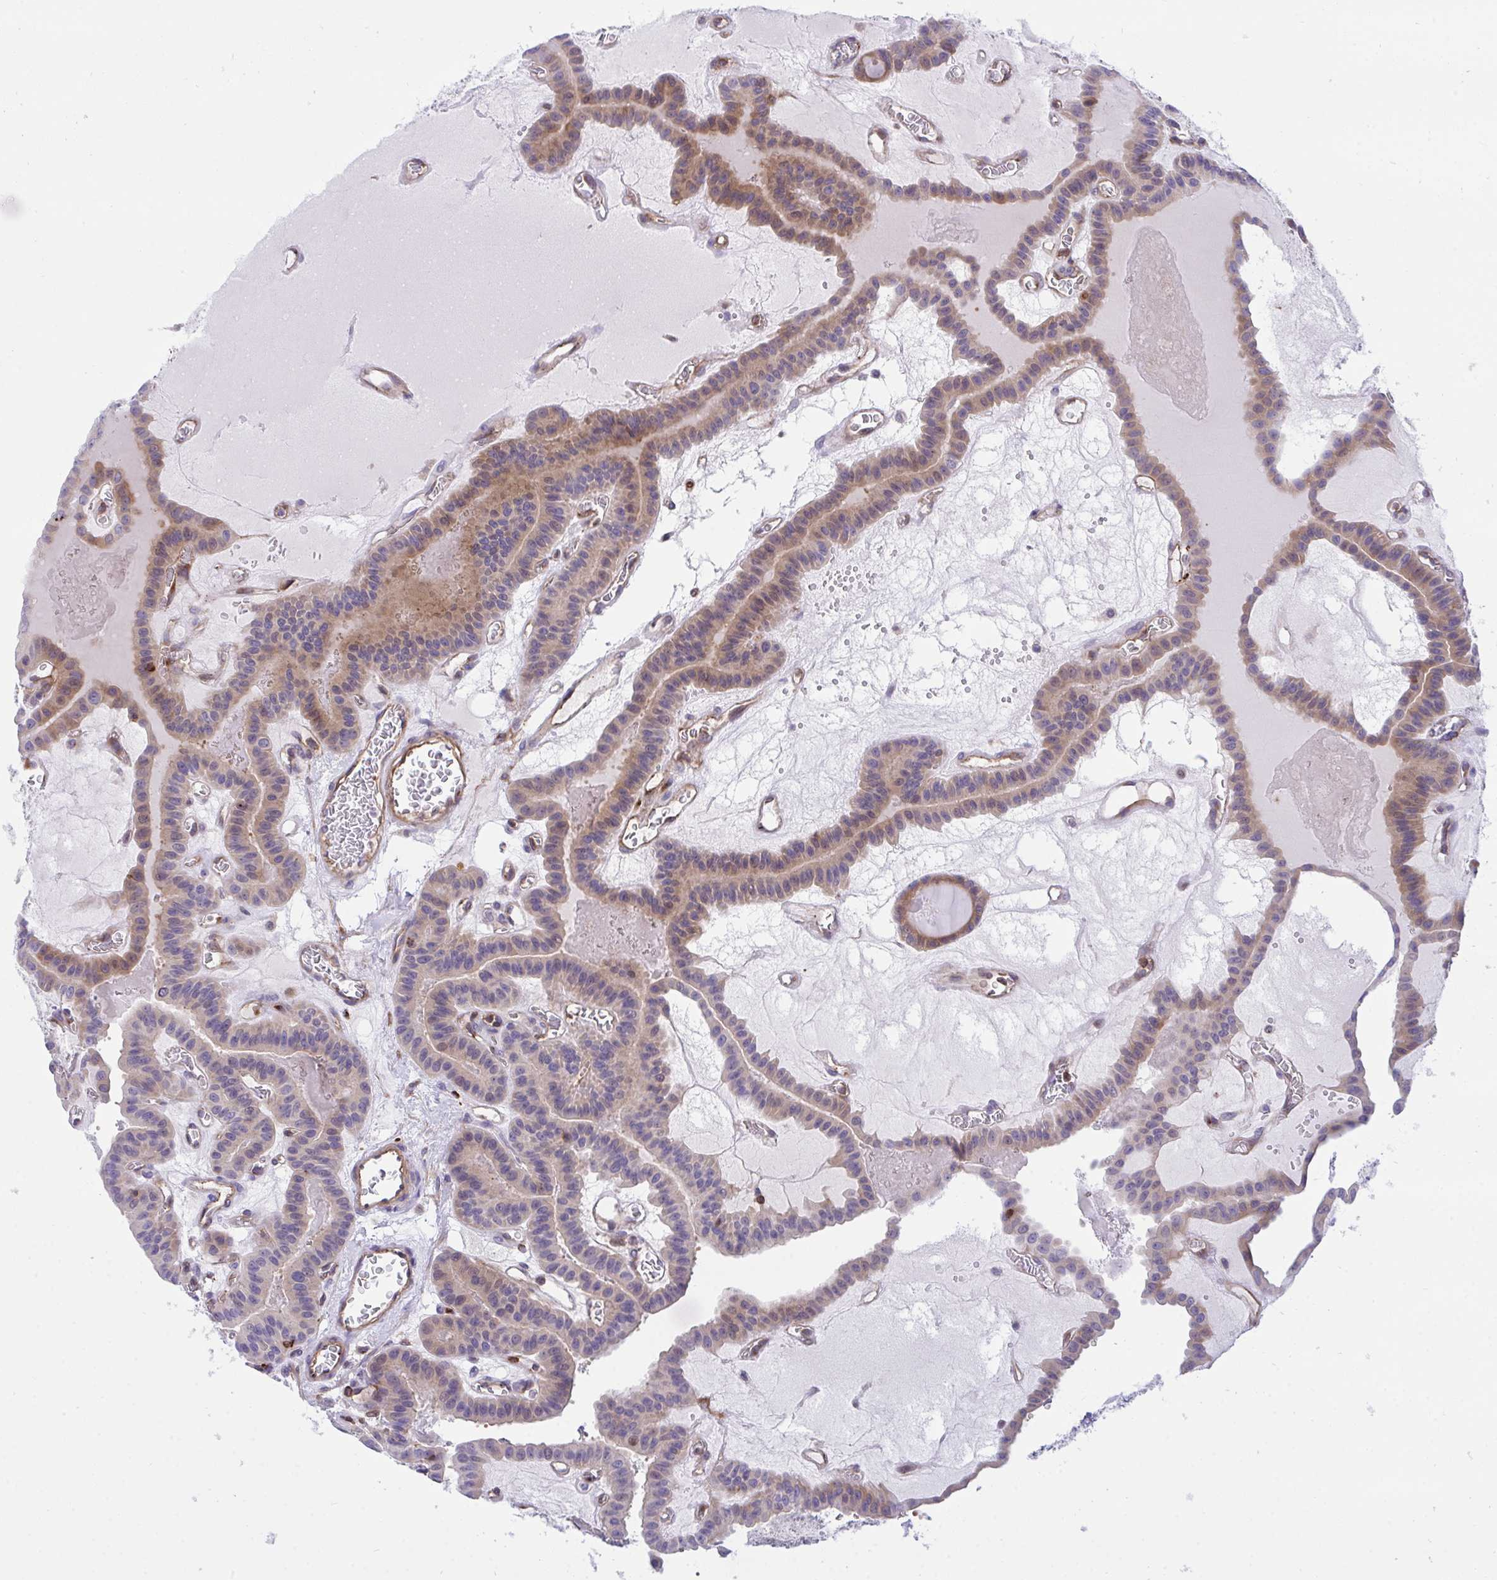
{"staining": {"intensity": "moderate", "quantity": "<25%", "location": "cytoplasmic/membranous,nuclear"}, "tissue": "thyroid cancer", "cell_type": "Tumor cells", "image_type": "cancer", "snomed": [{"axis": "morphology", "description": "Papillary adenocarcinoma, NOS"}, {"axis": "topography", "description": "Thyroid gland"}], "caption": "Immunohistochemical staining of human thyroid cancer (papillary adenocarcinoma) reveals low levels of moderate cytoplasmic/membranous and nuclear expression in approximately <25% of tumor cells.", "gene": "PPIH", "patient": {"sex": "male", "age": 87}}